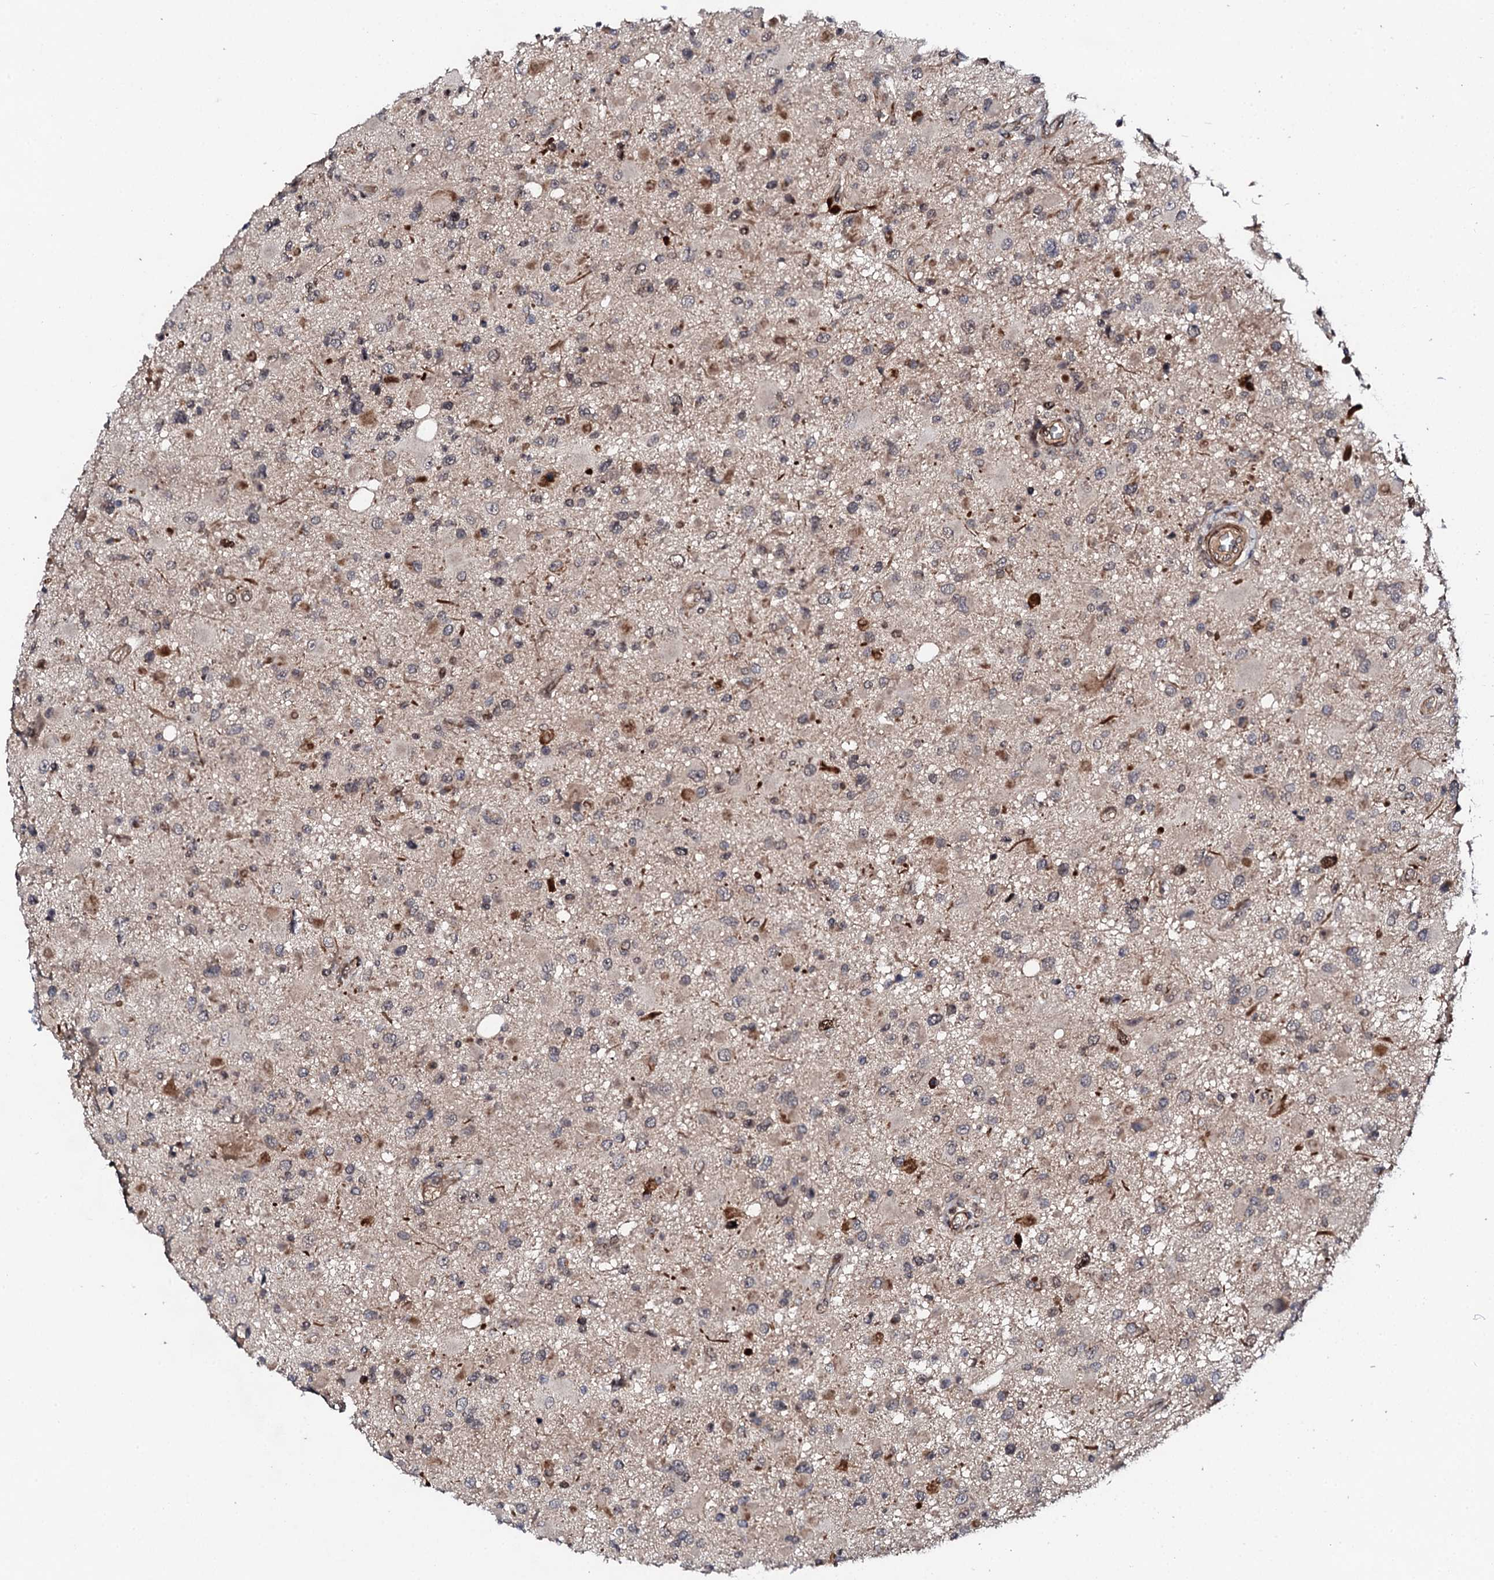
{"staining": {"intensity": "weak", "quantity": "25%-75%", "location": "cytoplasmic/membranous"}, "tissue": "glioma", "cell_type": "Tumor cells", "image_type": "cancer", "snomed": [{"axis": "morphology", "description": "Glioma, malignant, High grade"}, {"axis": "topography", "description": "Brain"}], "caption": "Human malignant glioma (high-grade) stained with a brown dye exhibits weak cytoplasmic/membranous positive expression in about 25%-75% of tumor cells.", "gene": "FAM111A", "patient": {"sex": "male", "age": 53}}